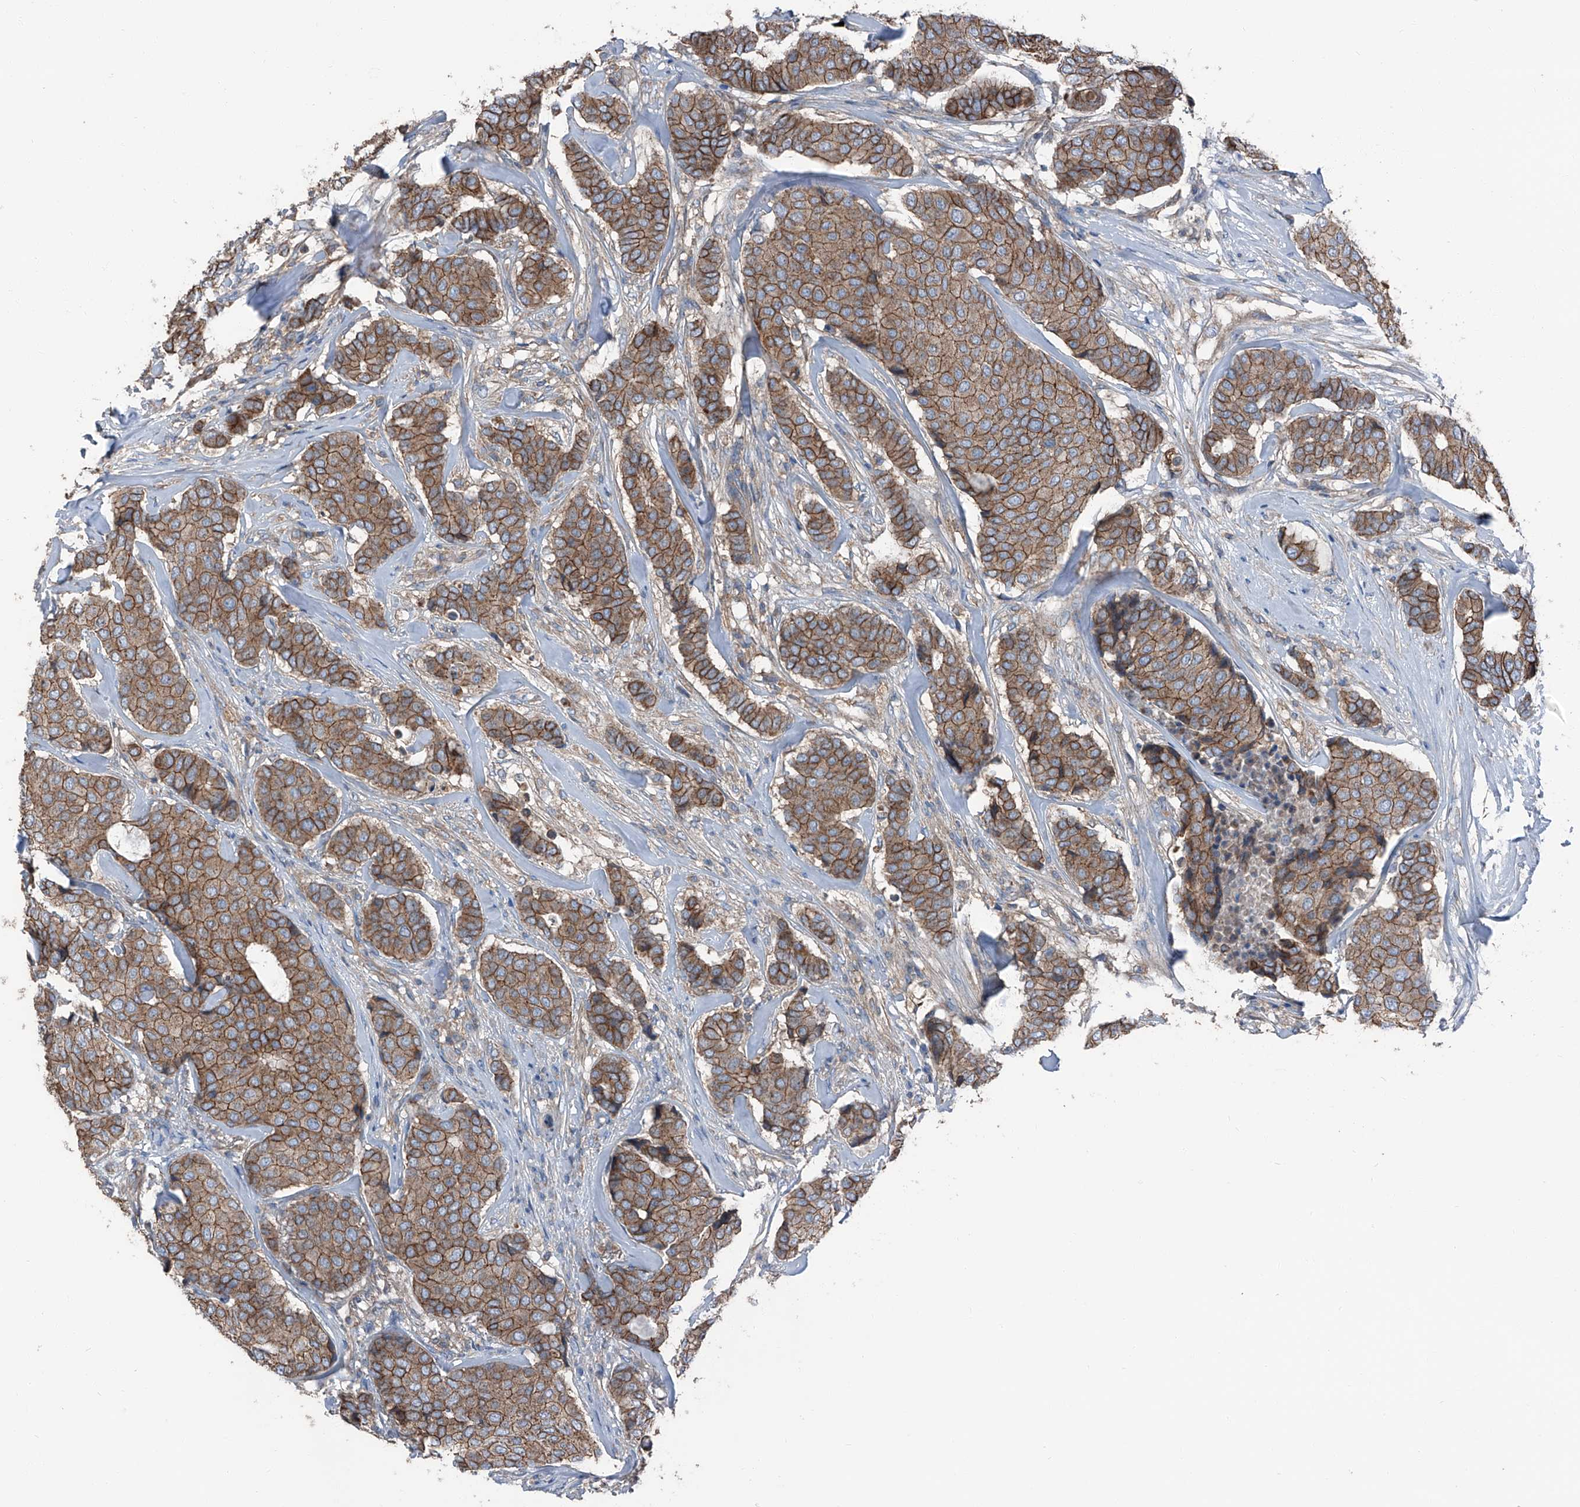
{"staining": {"intensity": "moderate", "quantity": ">75%", "location": "cytoplasmic/membranous"}, "tissue": "breast cancer", "cell_type": "Tumor cells", "image_type": "cancer", "snomed": [{"axis": "morphology", "description": "Duct carcinoma"}, {"axis": "topography", "description": "Breast"}], "caption": "Breast cancer stained for a protein (brown) reveals moderate cytoplasmic/membranous positive positivity in approximately >75% of tumor cells.", "gene": "GPR142", "patient": {"sex": "female", "age": 75}}